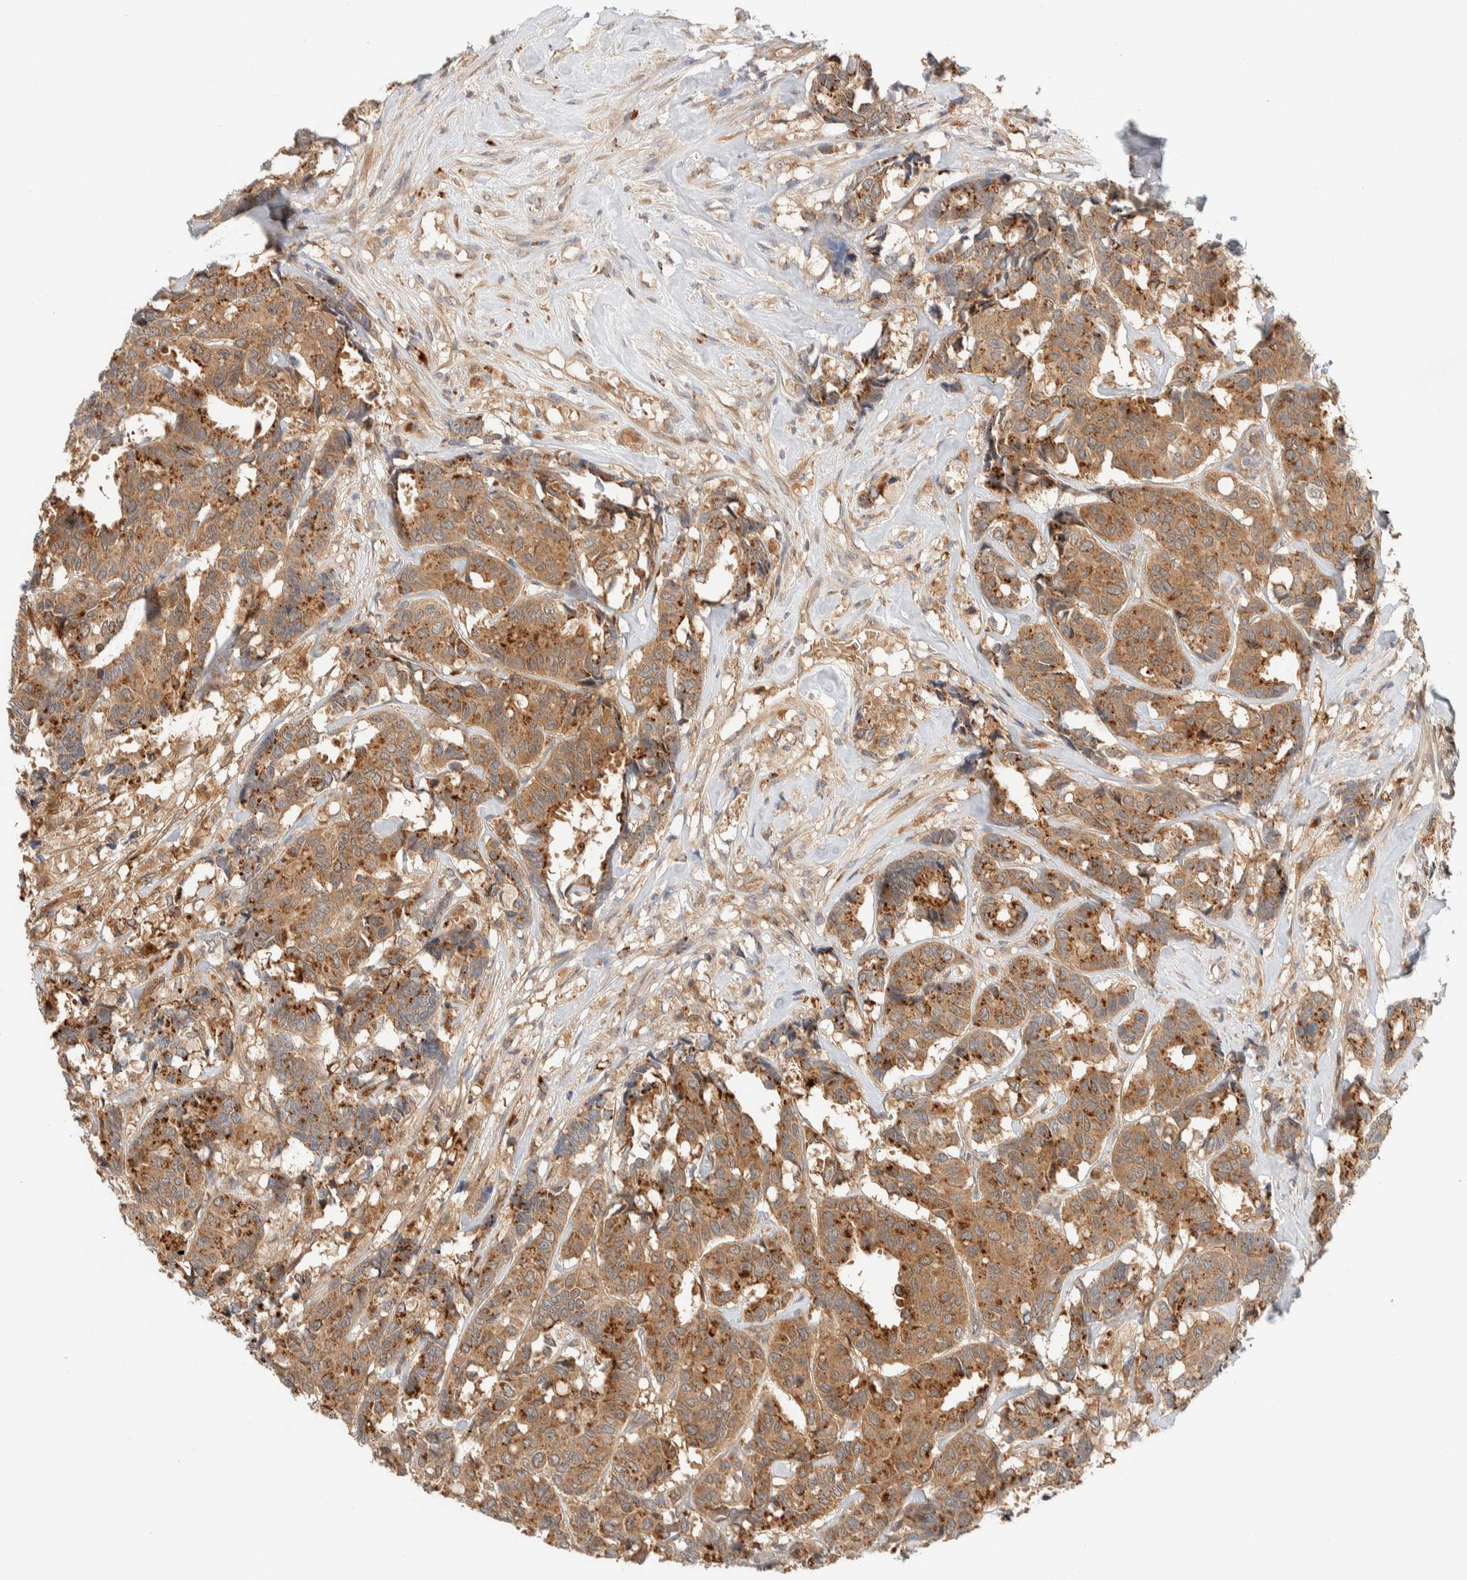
{"staining": {"intensity": "strong", "quantity": ">75%", "location": "cytoplasmic/membranous"}, "tissue": "breast cancer", "cell_type": "Tumor cells", "image_type": "cancer", "snomed": [{"axis": "morphology", "description": "Duct carcinoma"}, {"axis": "topography", "description": "Breast"}], "caption": "DAB (3,3'-diaminobenzidine) immunohistochemical staining of breast infiltrating ductal carcinoma demonstrates strong cytoplasmic/membranous protein staining in about >75% of tumor cells.", "gene": "GCLM", "patient": {"sex": "female", "age": 87}}